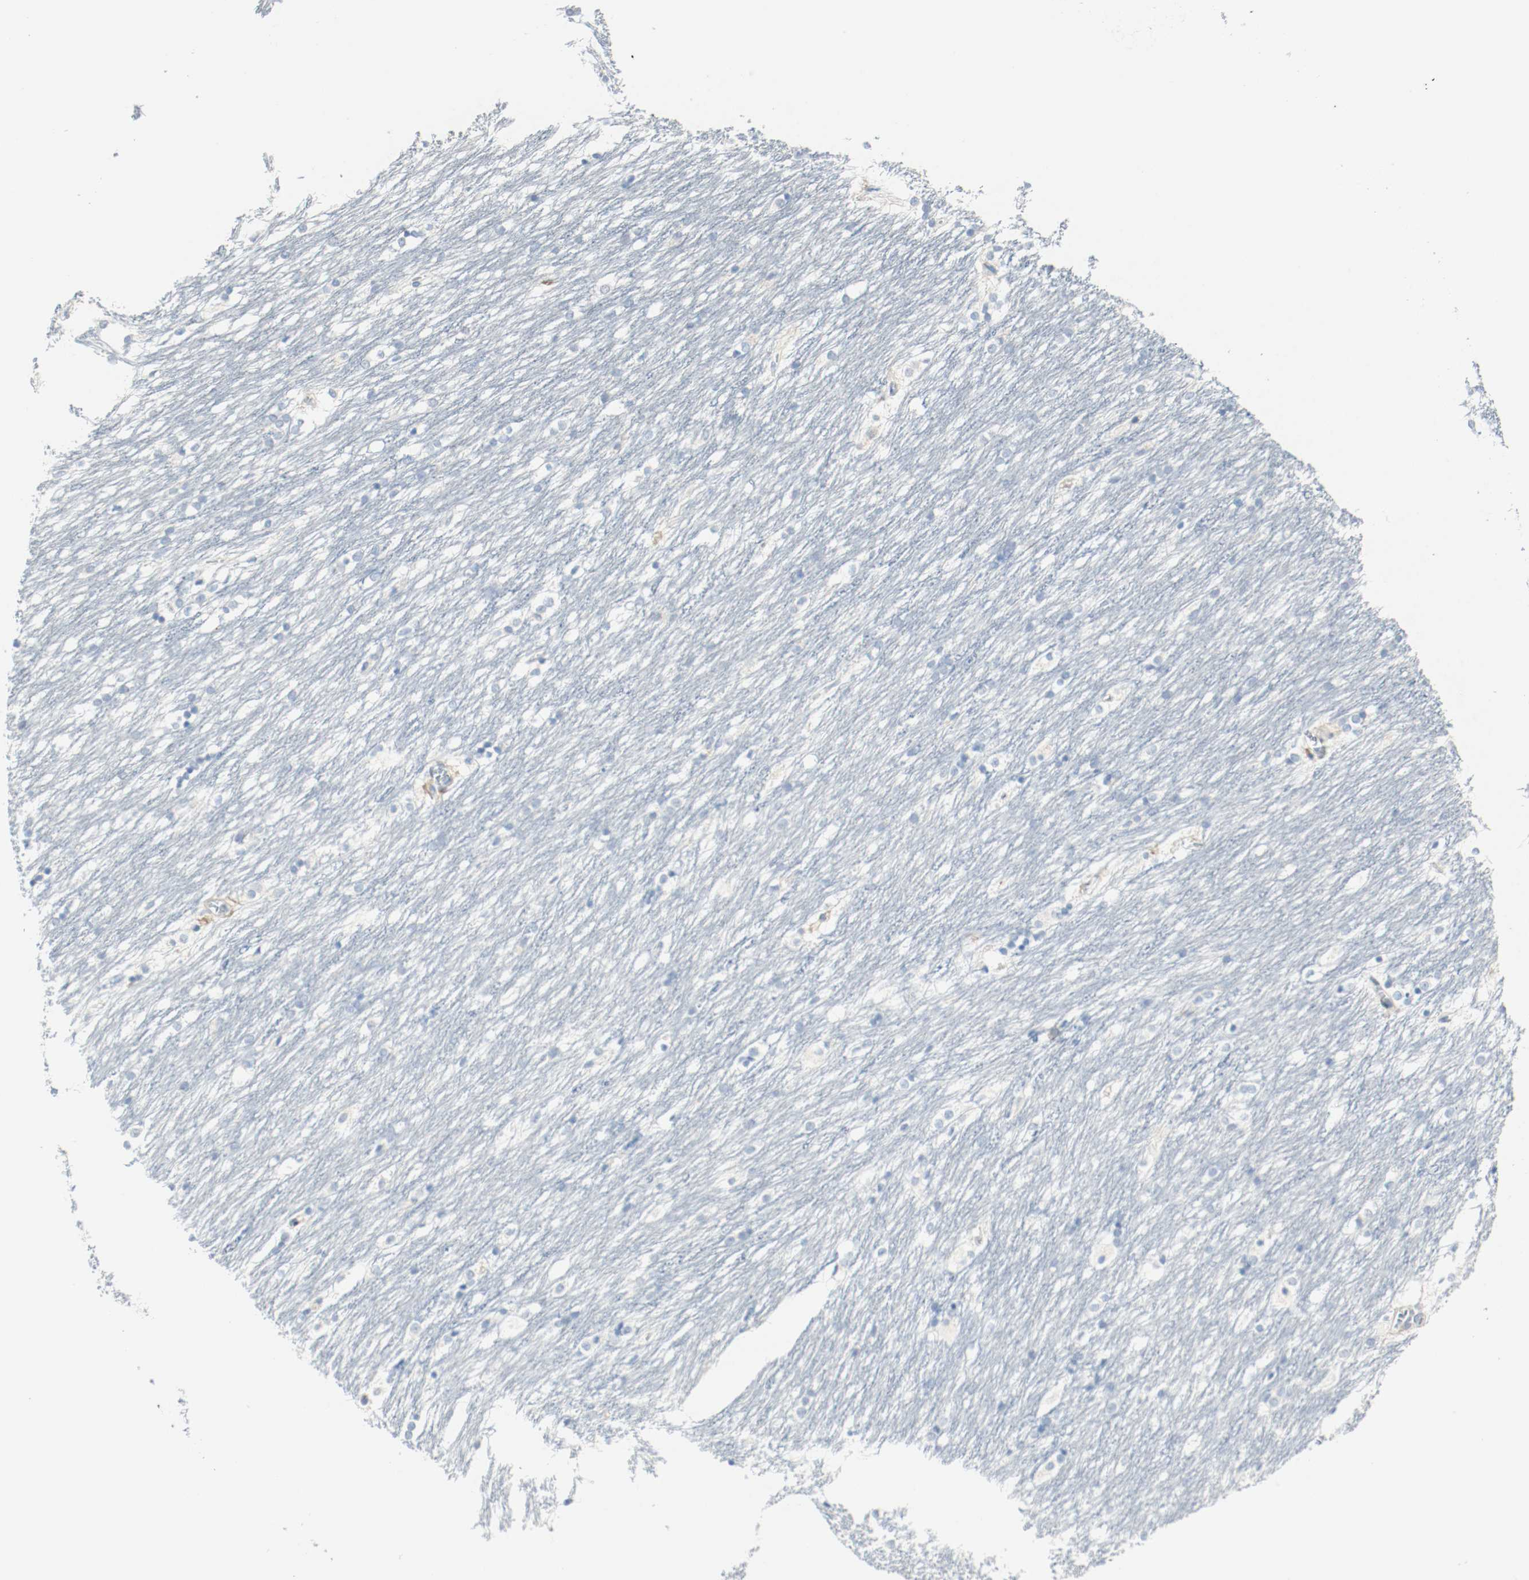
{"staining": {"intensity": "negative", "quantity": "none", "location": "none"}, "tissue": "caudate", "cell_type": "Glial cells", "image_type": "normal", "snomed": [{"axis": "morphology", "description": "Normal tissue, NOS"}, {"axis": "topography", "description": "Lateral ventricle wall"}], "caption": "Immunohistochemistry (IHC) of benign caudate demonstrates no positivity in glial cells. (DAB immunohistochemistry, high magnification).", "gene": "LAMB1", "patient": {"sex": "female", "age": 19}}